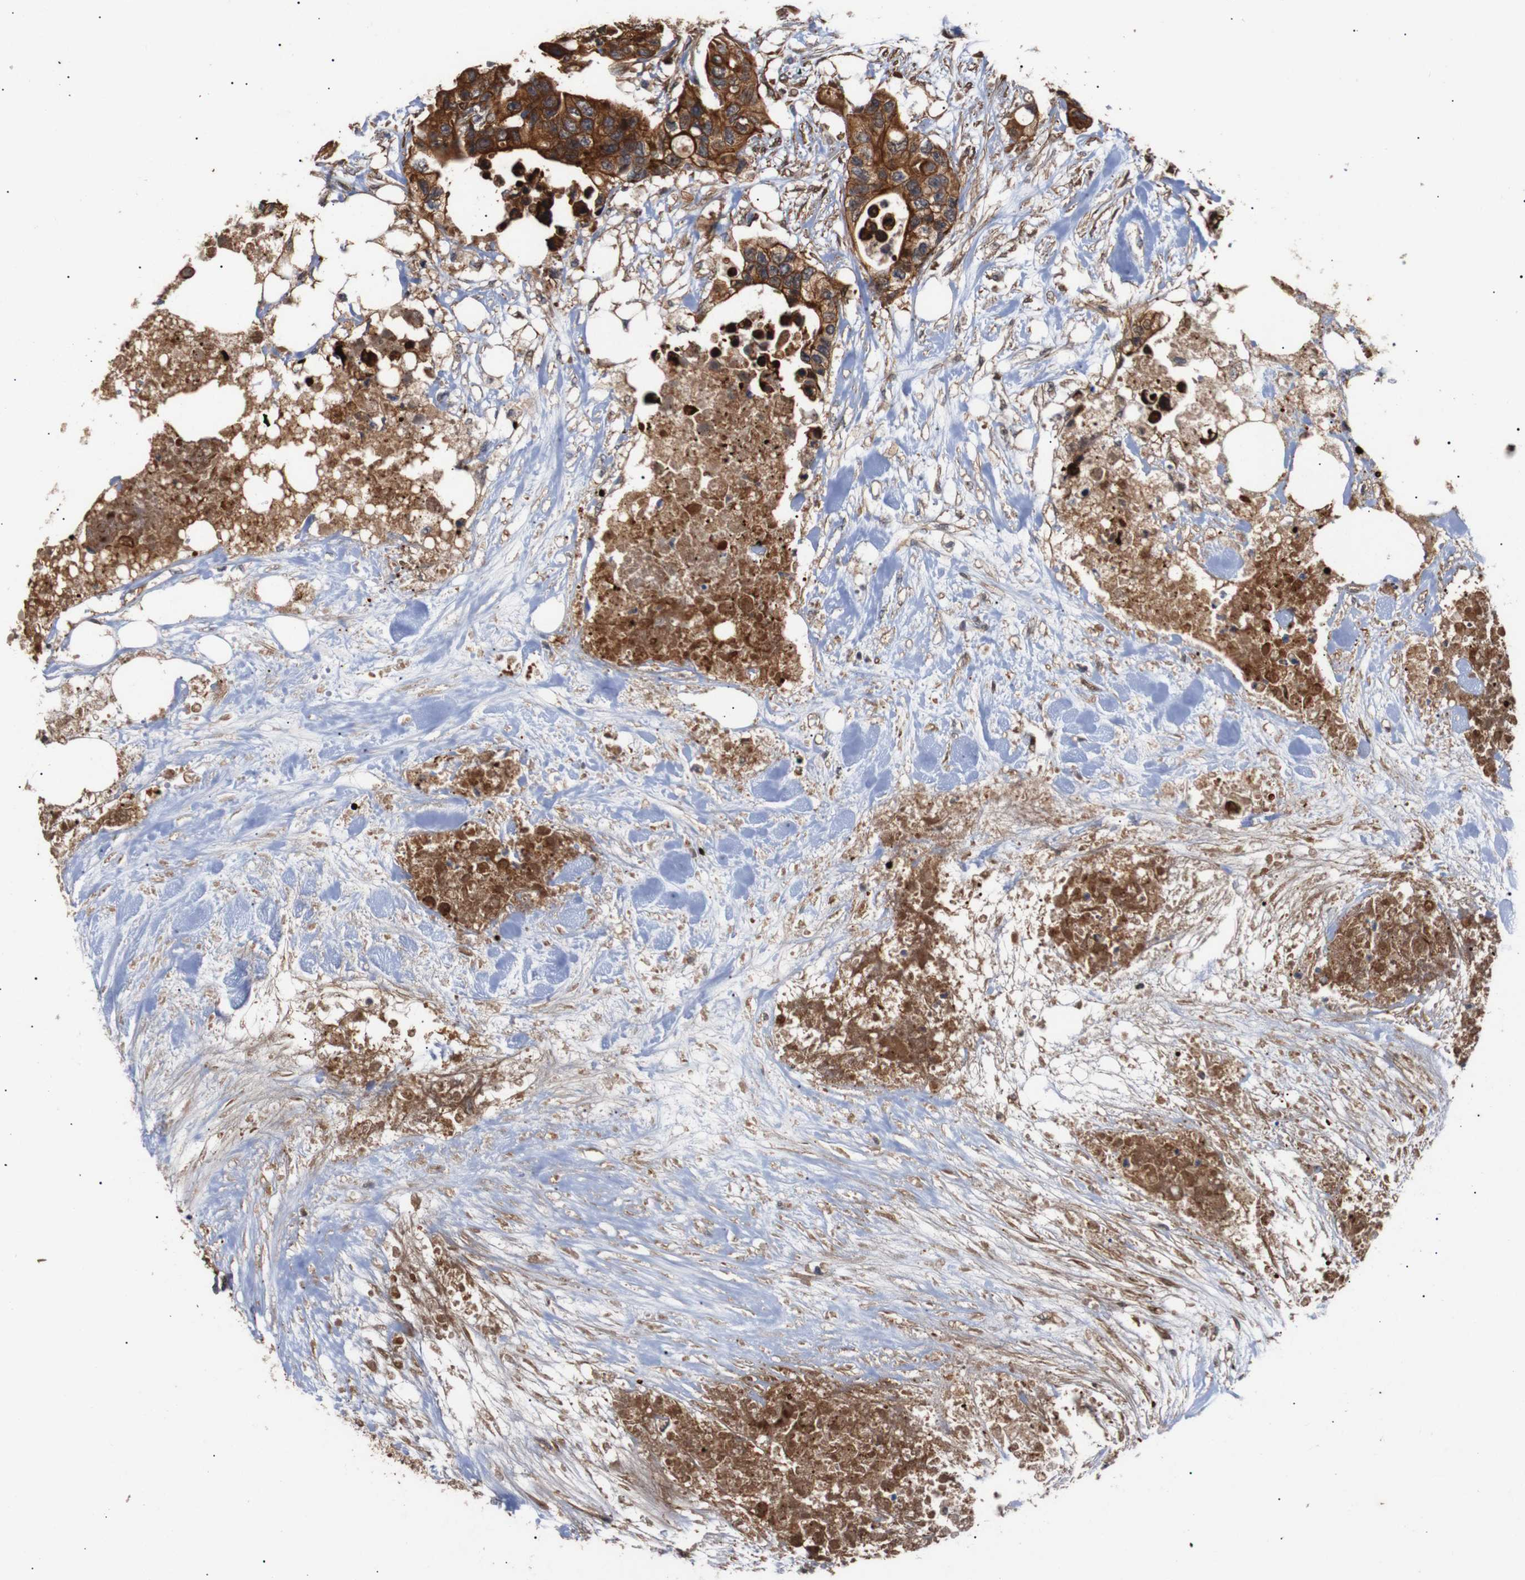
{"staining": {"intensity": "strong", "quantity": ">75%", "location": "cytoplasmic/membranous"}, "tissue": "colorectal cancer", "cell_type": "Tumor cells", "image_type": "cancer", "snomed": [{"axis": "morphology", "description": "Adenocarcinoma, NOS"}, {"axis": "topography", "description": "Colon"}], "caption": "IHC photomicrograph of human colorectal cancer stained for a protein (brown), which exhibits high levels of strong cytoplasmic/membranous positivity in about >75% of tumor cells.", "gene": "PAWR", "patient": {"sex": "female", "age": 57}}